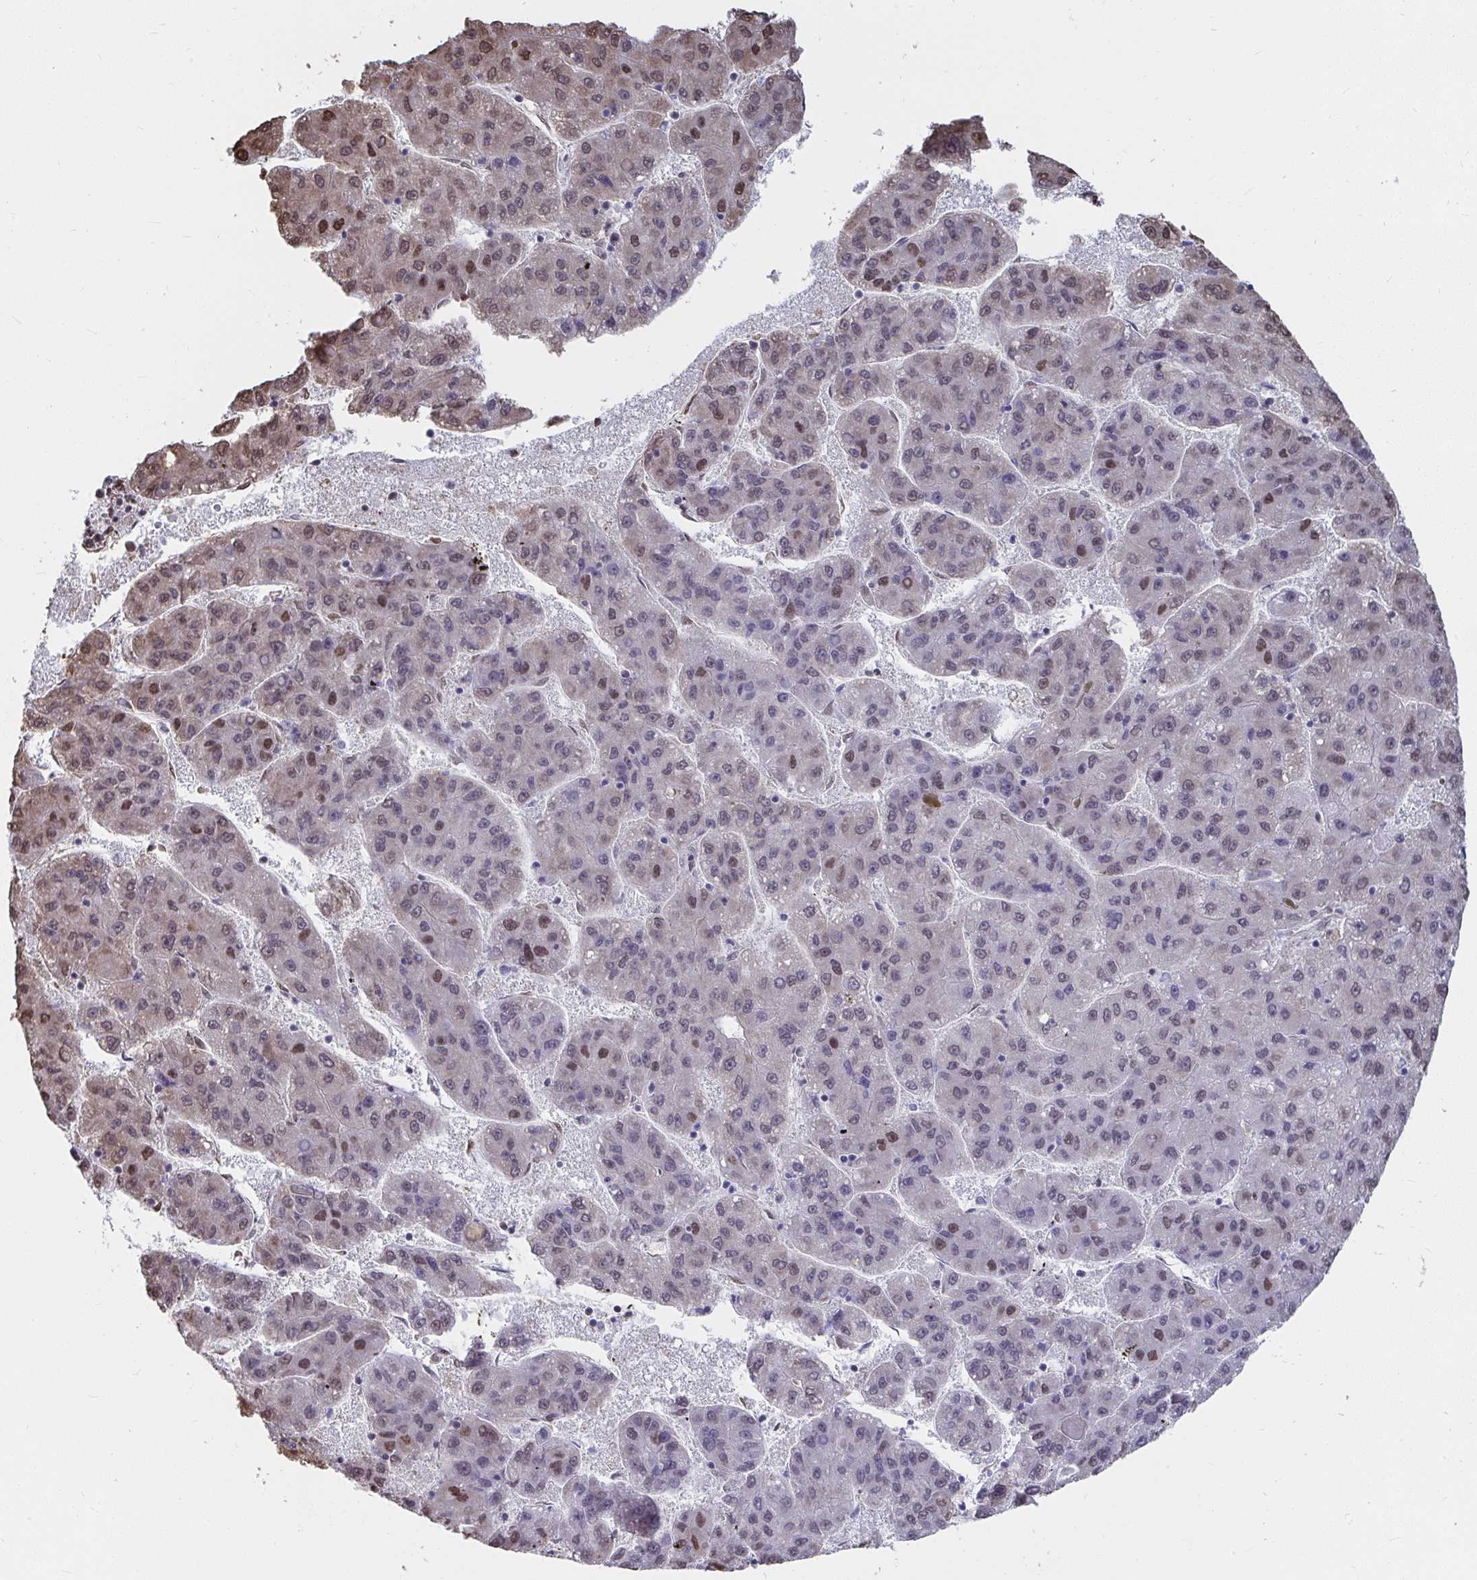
{"staining": {"intensity": "moderate", "quantity": "<25%", "location": "nuclear"}, "tissue": "liver cancer", "cell_type": "Tumor cells", "image_type": "cancer", "snomed": [{"axis": "morphology", "description": "Carcinoma, Hepatocellular, NOS"}, {"axis": "topography", "description": "Liver"}], "caption": "Liver cancer (hepatocellular carcinoma) stained with IHC displays moderate nuclear staining in approximately <25% of tumor cells. (brown staining indicates protein expression, while blue staining denotes nuclei).", "gene": "SYNCRIP", "patient": {"sex": "female", "age": 82}}